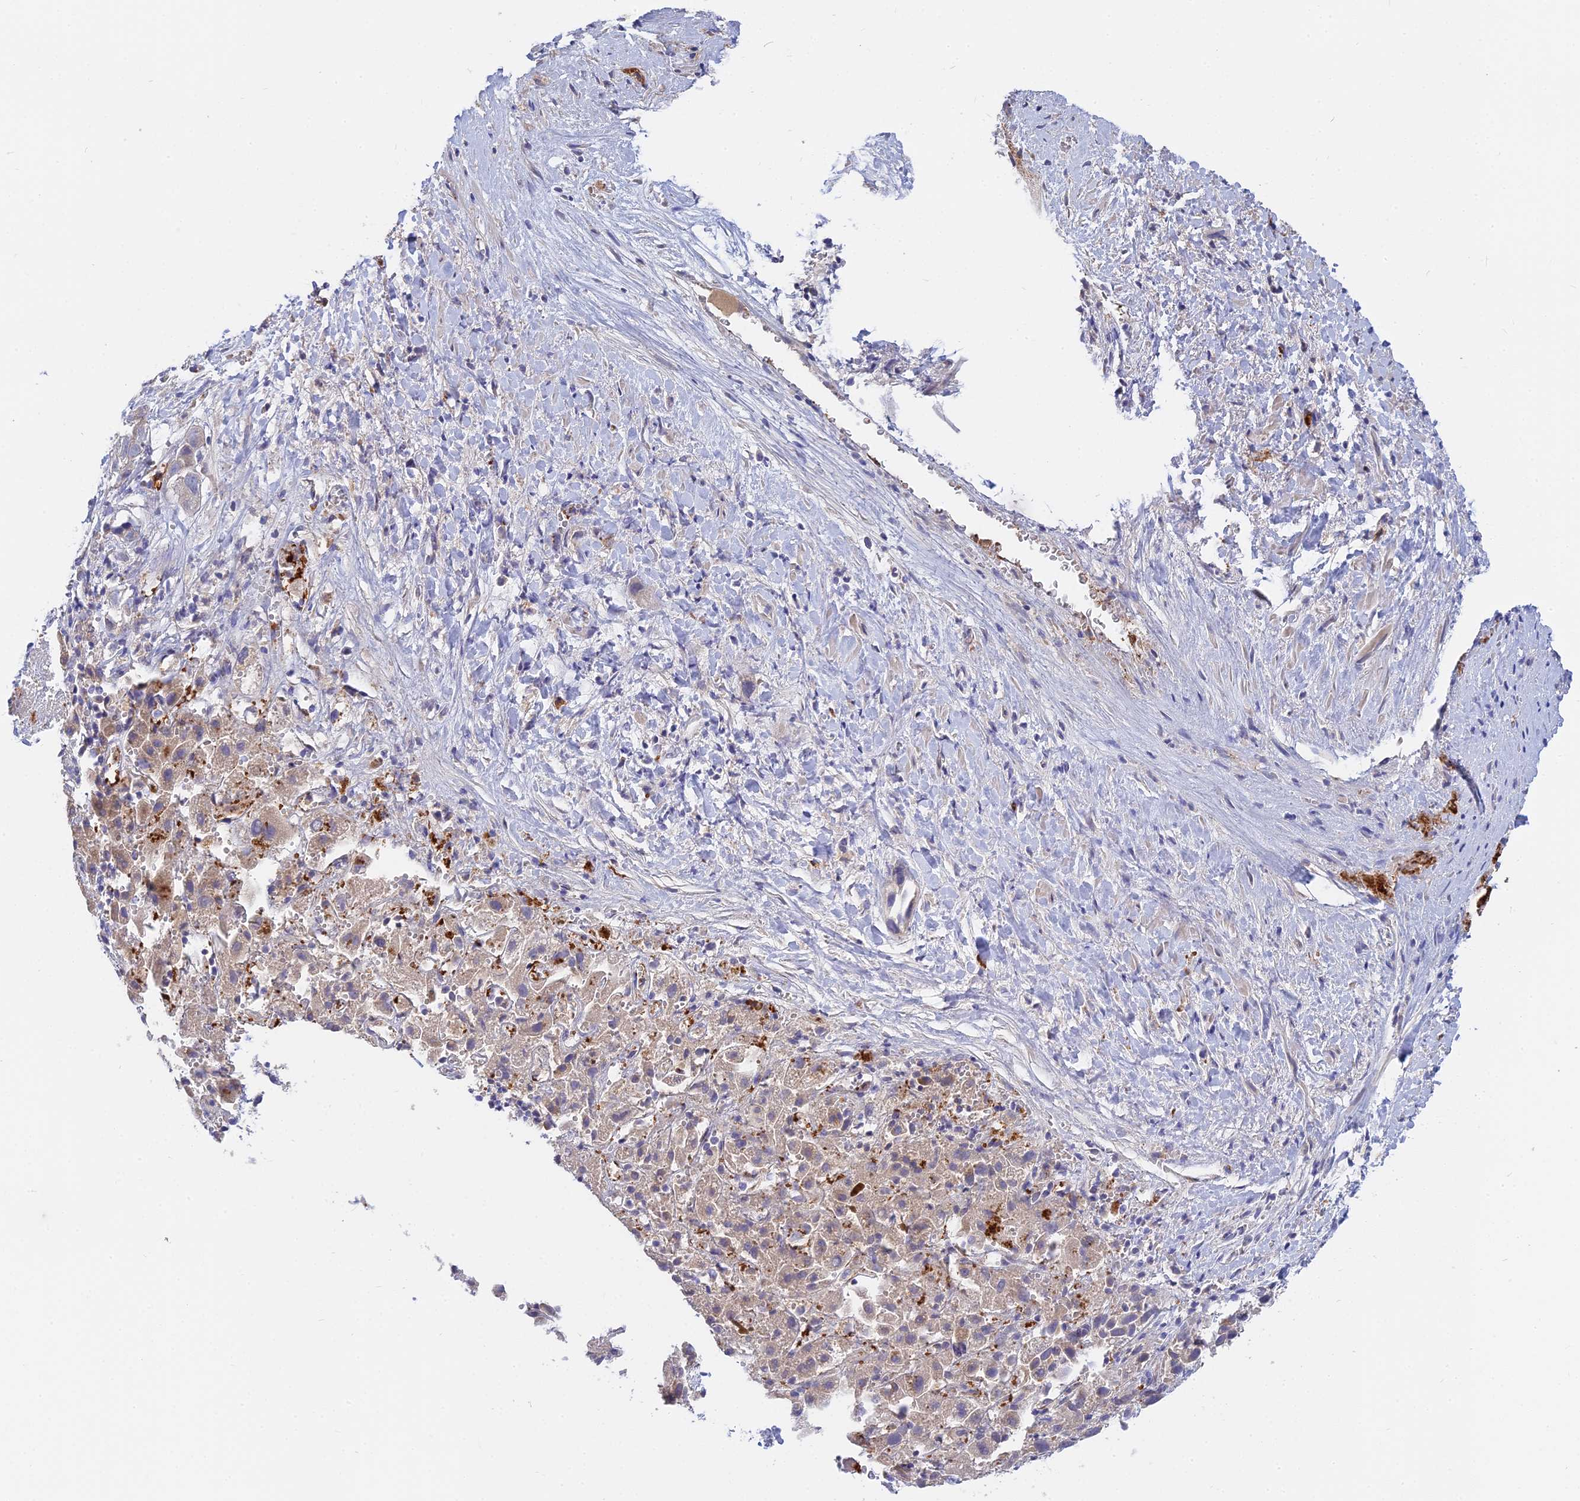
{"staining": {"intensity": "negative", "quantity": "none", "location": "none"}, "tissue": "liver cancer", "cell_type": "Tumor cells", "image_type": "cancer", "snomed": [{"axis": "morphology", "description": "Cholangiocarcinoma"}, {"axis": "topography", "description": "Liver"}], "caption": "This image is of liver cholangiocarcinoma stained with immunohistochemistry to label a protein in brown with the nuclei are counter-stained blue. There is no expression in tumor cells.", "gene": "IL21R", "patient": {"sex": "female", "age": 52}}